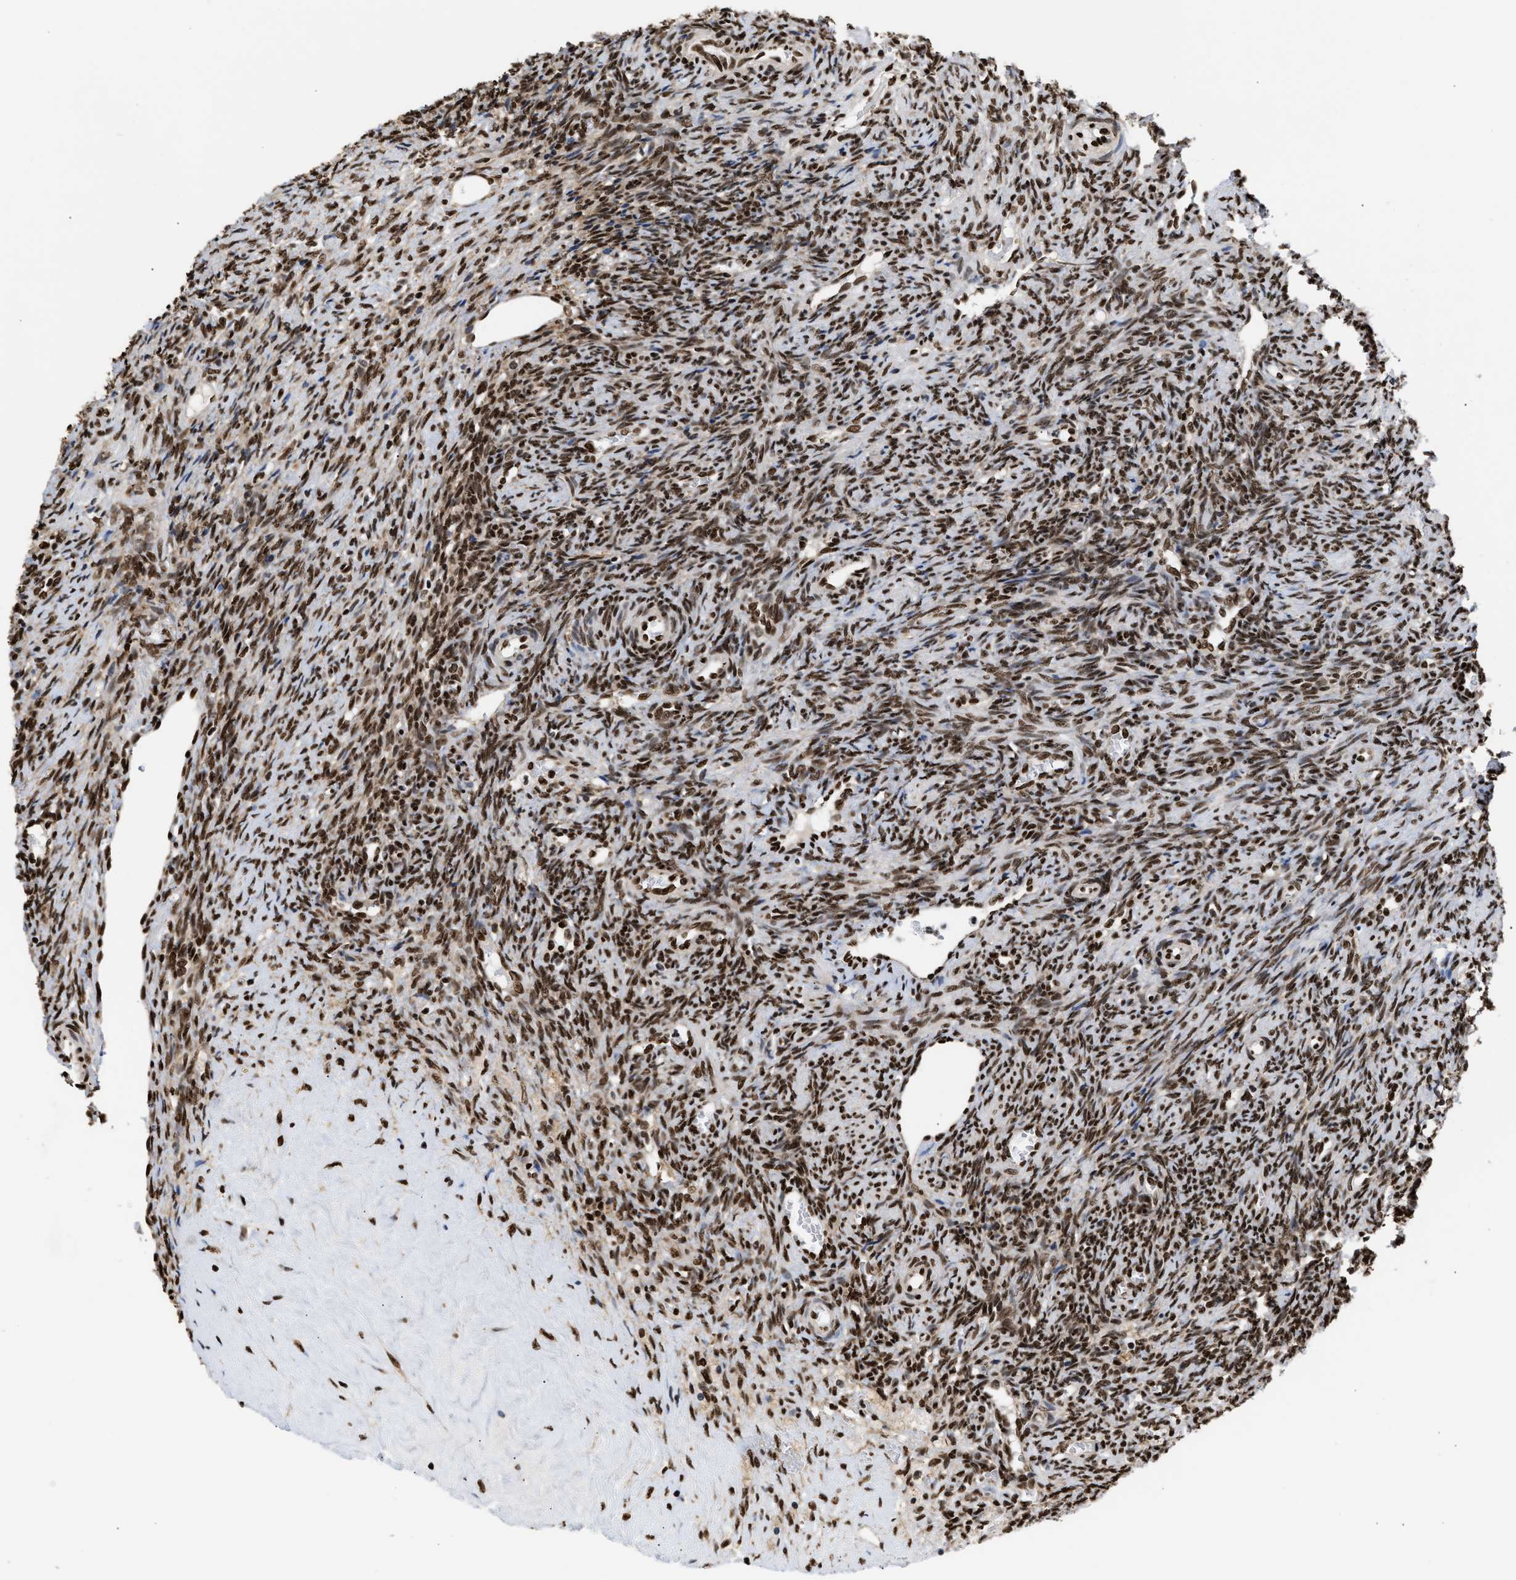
{"staining": {"intensity": "strong", "quantity": ">75%", "location": "nuclear"}, "tissue": "ovary", "cell_type": "Follicle cells", "image_type": "normal", "snomed": [{"axis": "morphology", "description": "Normal tissue, NOS"}, {"axis": "topography", "description": "Ovary"}], "caption": "IHC image of benign ovary stained for a protein (brown), which reveals high levels of strong nuclear positivity in approximately >75% of follicle cells.", "gene": "PSIP1", "patient": {"sex": "female", "age": 41}}